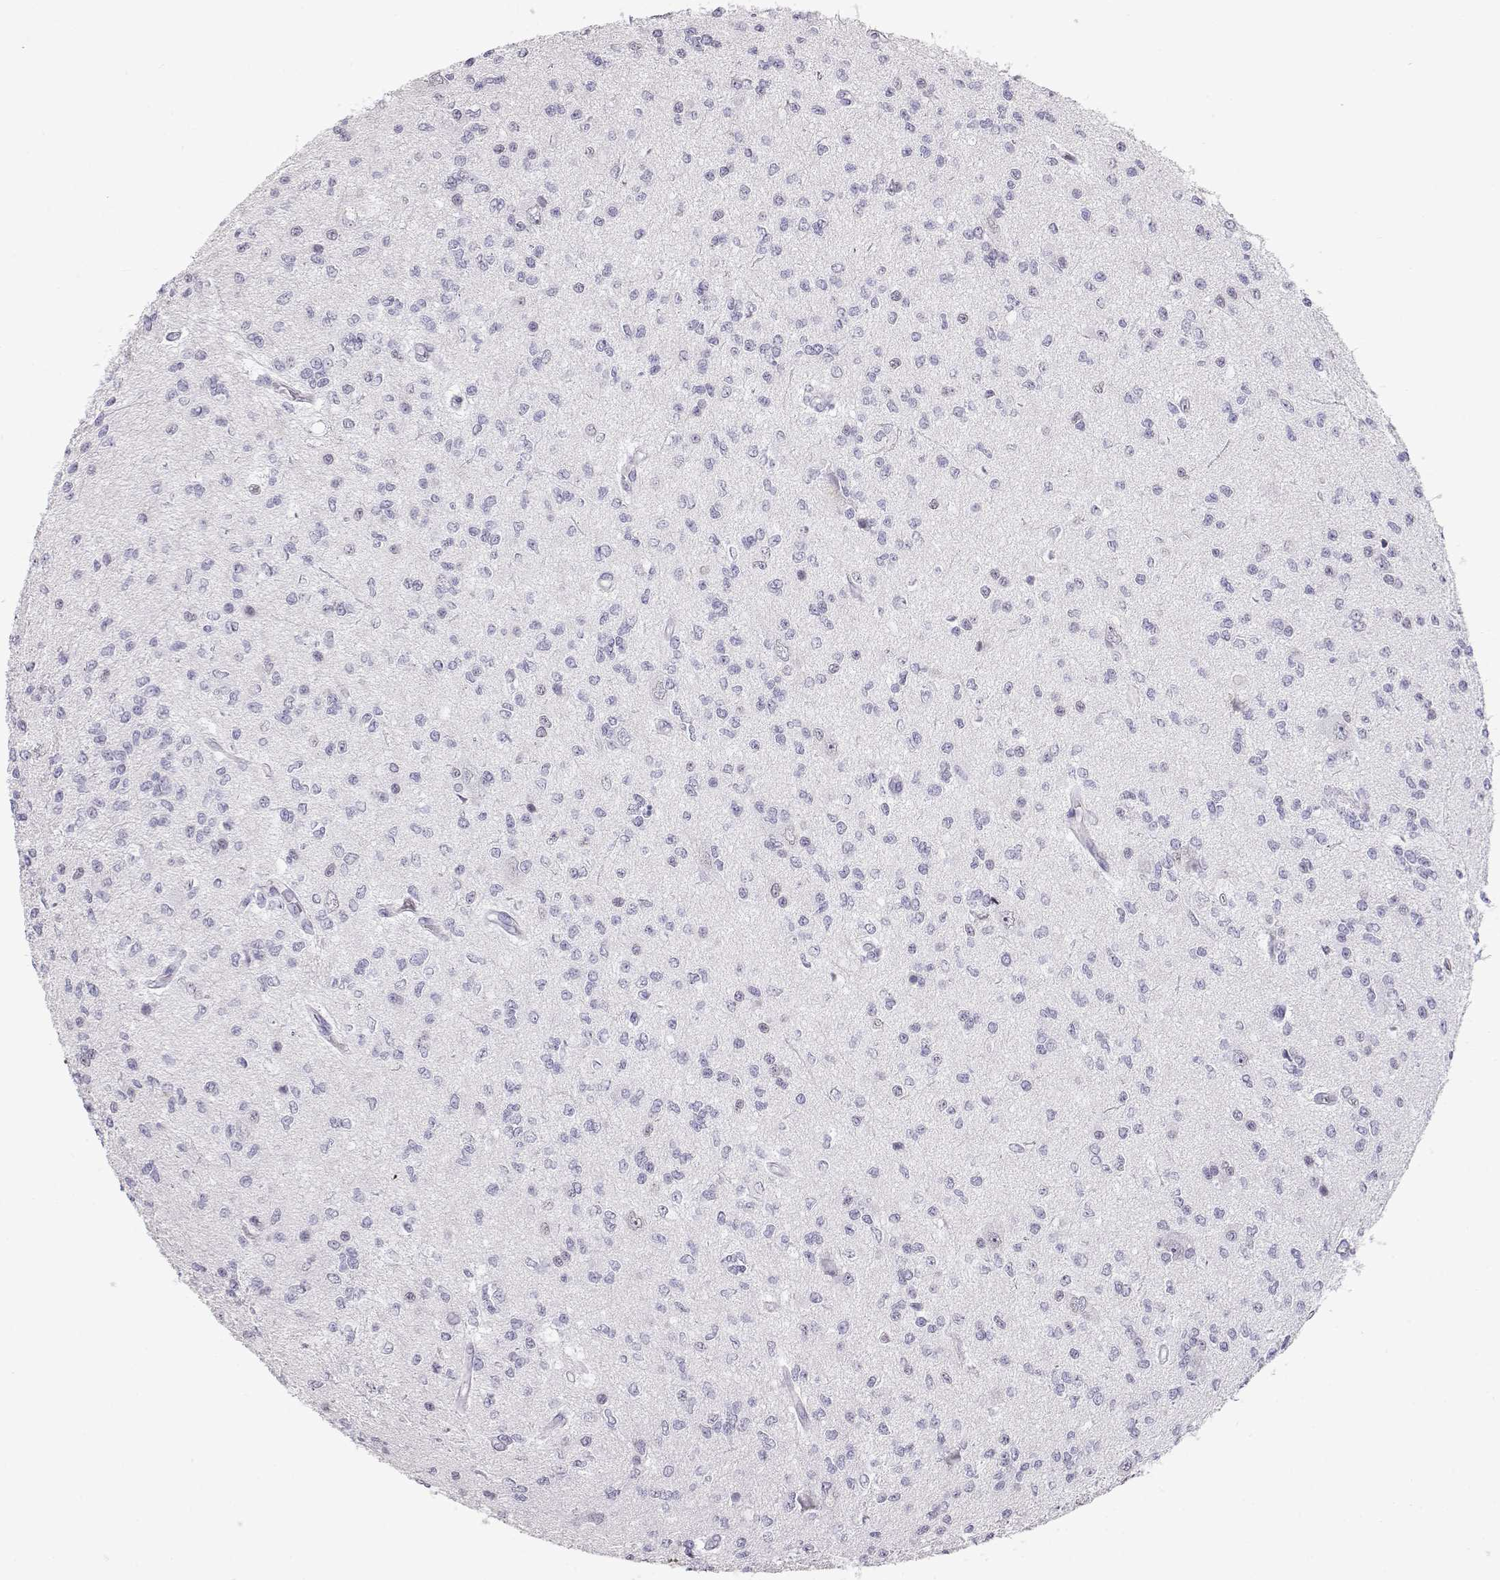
{"staining": {"intensity": "negative", "quantity": "none", "location": "none"}, "tissue": "glioma", "cell_type": "Tumor cells", "image_type": "cancer", "snomed": [{"axis": "morphology", "description": "Glioma, malignant, Low grade"}, {"axis": "topography", "description": "Brain"}], "caption": "An image of glioma stained for a protein shows no brown staining in tumor cells. The staining was performed using DAB (3,3'-diaminobenzidine) to visualize the protein expression in brown, while the nuclei were stained in blue with hematoxylin (Magnification: 20x).", "gene": "TKTL1", "patient": {"sex": "male", "age": 67}}